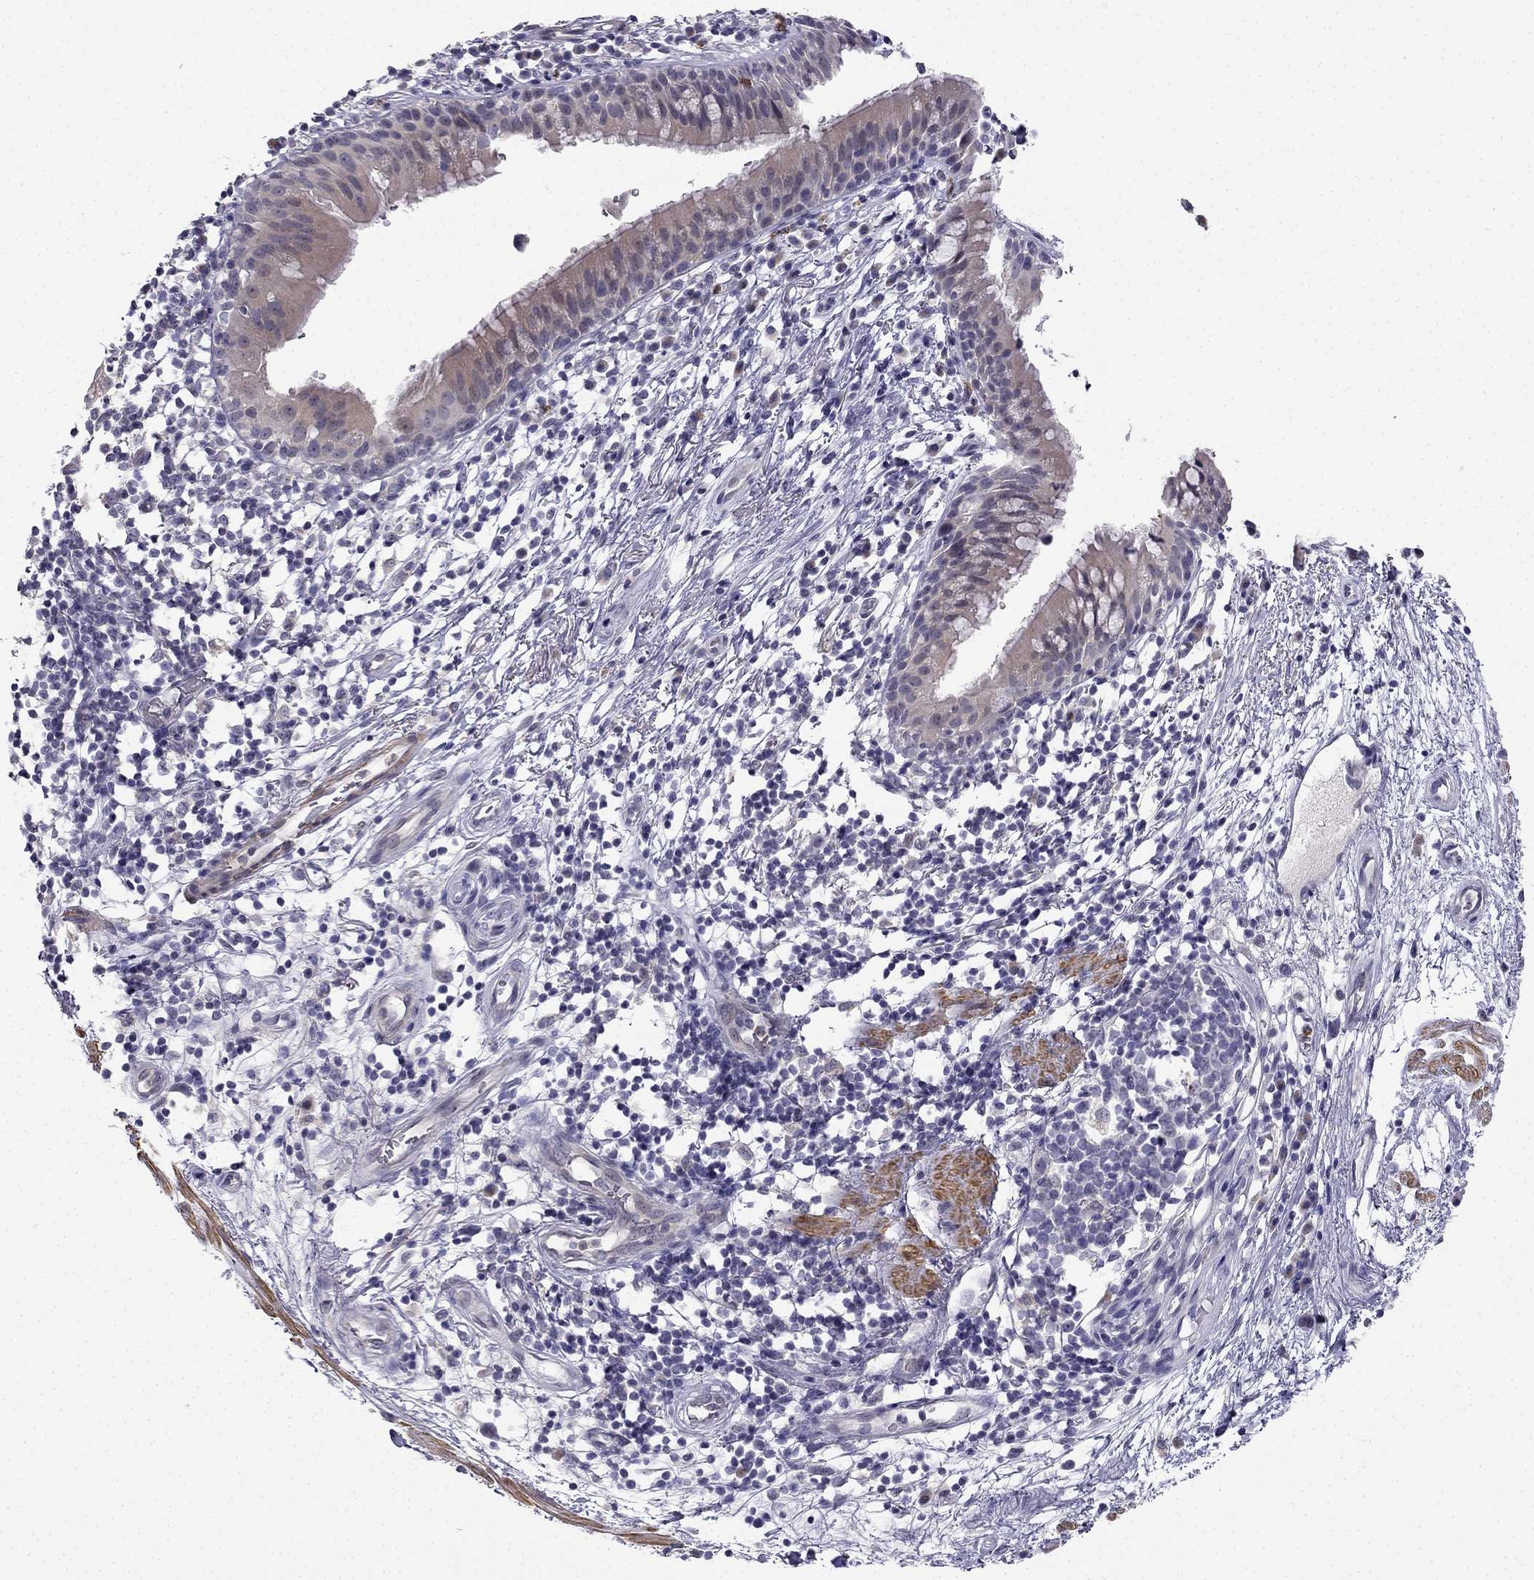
{"staining": {"intensity": "negative", "quantity": "none", "location": "none"}, "tissue": "bronchus", "cell_type": "Respiratory epithelial cells", "image_type": "normal", "snomed": [{"axis": "morphology", "description": "Normal tissue, NOS"}, {"axis": "topography", "description": "Cartilage tissue"}, {"axis": "topography", "description": "Bronchus"}], "caption": "Unremarkable bronchus was stained to show a protein in brown. There is no significant positivity in respiratory epithelial cells. The staining is performed using DAB (3,3'-diaminobenzidine) brown chromogen with nuclei counter-stained in using hematoxylin.", "gene": "C16orf89", "patient": {"sex": "male", "age": 58}}